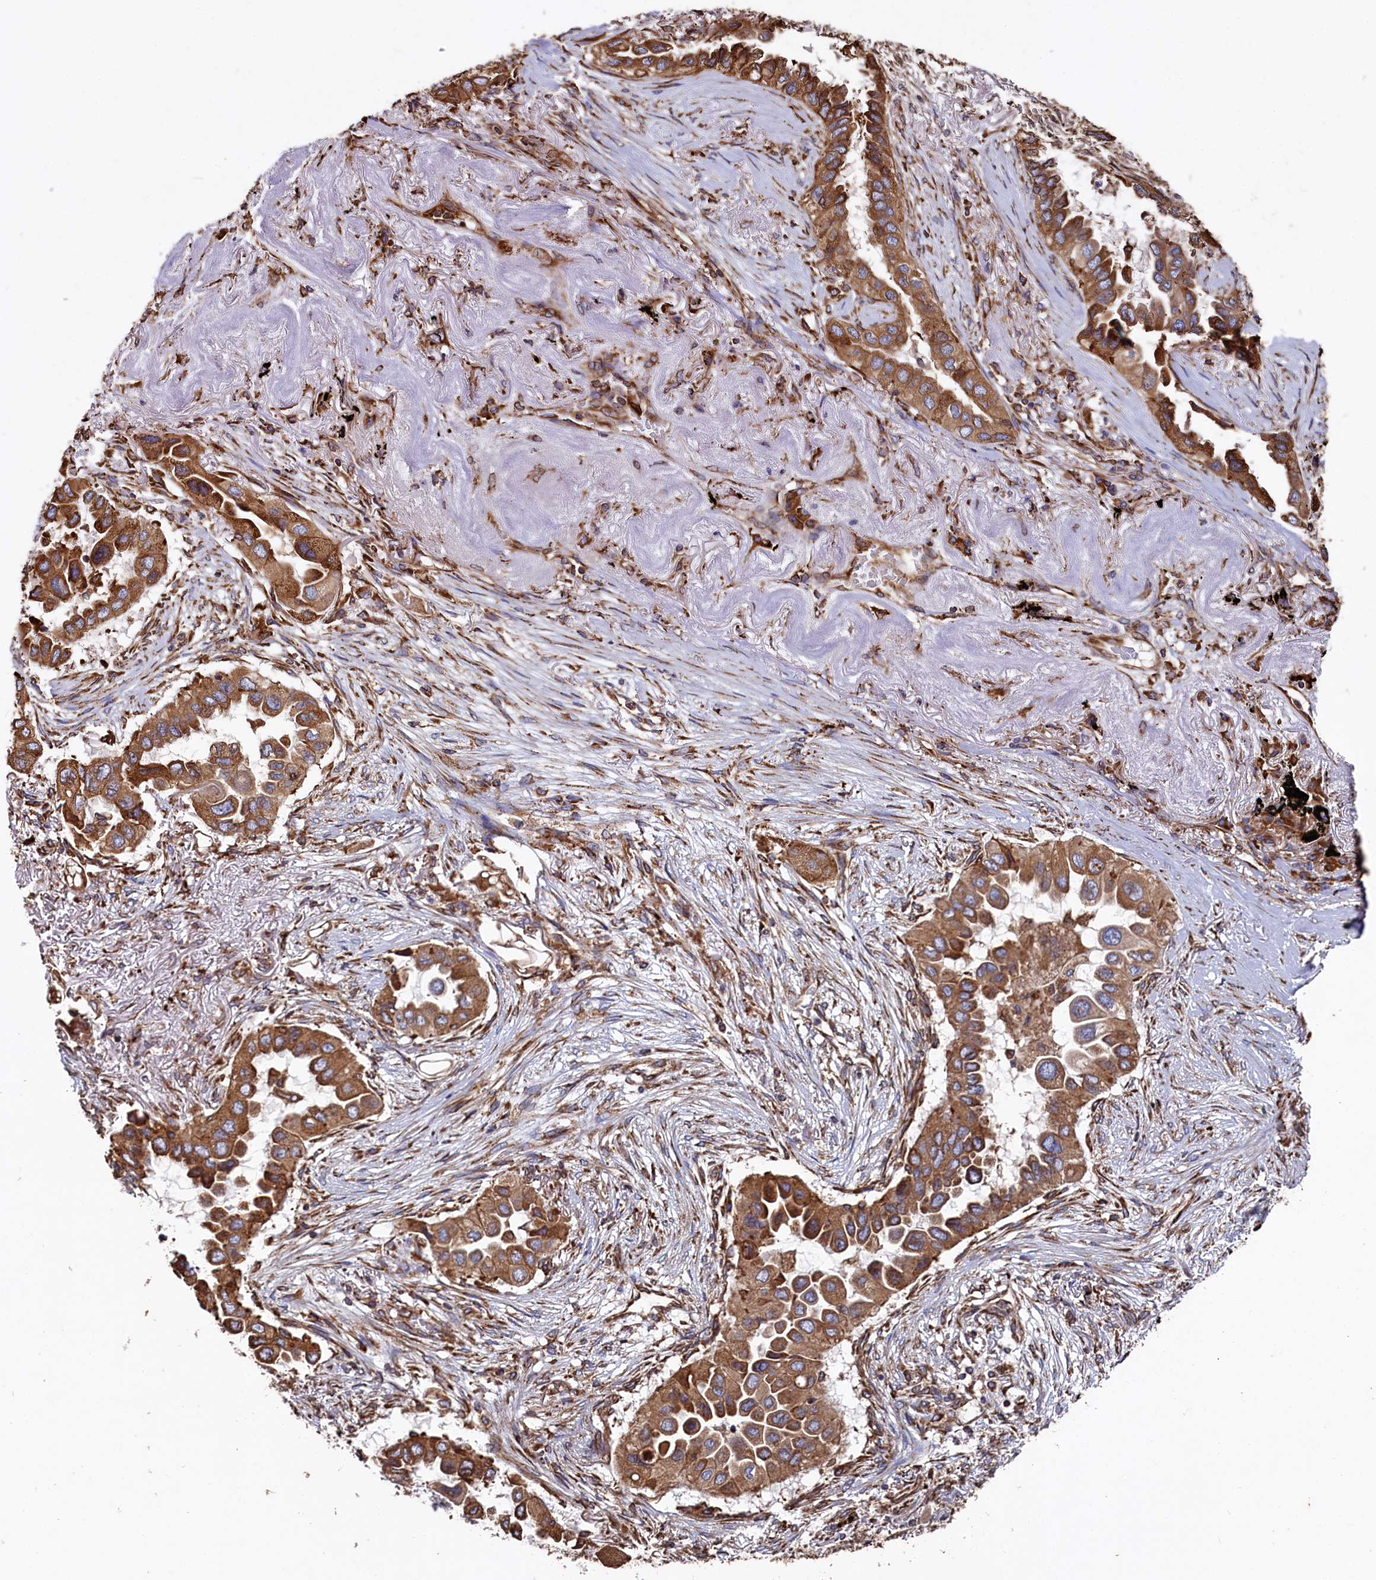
{"staining": {"intensity": "moderate", "quantity": ">75%", "location": "cytoplasmic/membranous"}, "tissue": "lung cancer", "cell_type": "Tumor cells", "image_type": "cancer", "snomed": [{"axis": "morphology", "description": "Adenocarcinoma, NOS"}, {"axis": "topography", "description": "Lung"}], "caption": "Lung adenocarcinoma was stained to show a protein in brown. There is medium levels of moderate cytoplasmic/membranous positivity in approximately >75% of tumor cells.", "gene": "NEURL1B", "patient": {"sex": "female", "age": 76}}